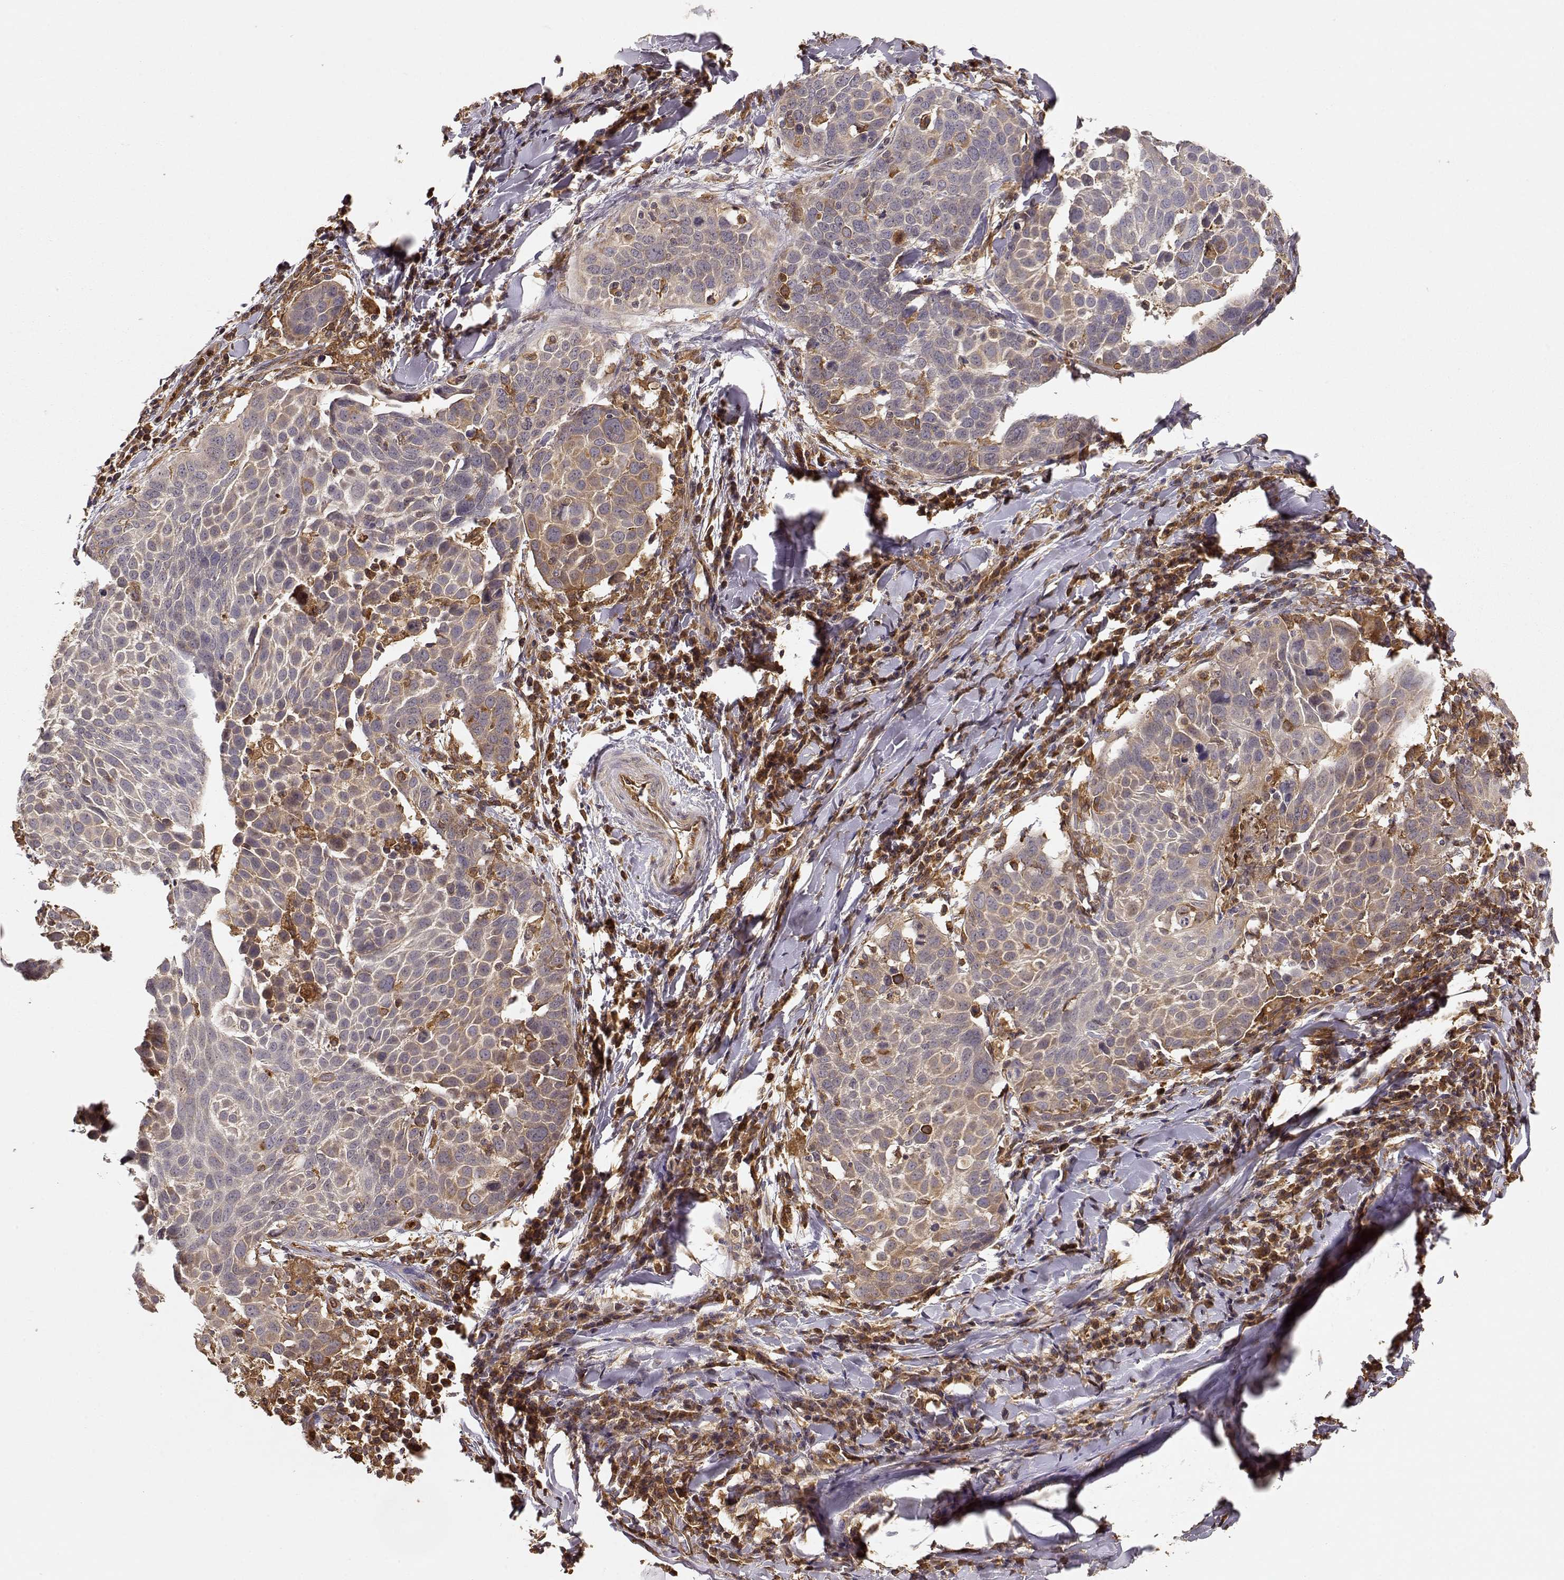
{"staining": {"intensity": "weak", "quantity": ">75%", "location": "cytoplasmic/membranous"}, "tissue": "lung cancer", "cell_type": "Tumor cells", "image_type": "cancer", "snomed": [{"axis": "morphology", "description": "Squamous cell carcinoma, NOS"}, {"axis": "topography", "description": "Lung"}], "caption": "Lung cancer (squamous cell carcinoma) was stained to show a protein in brown. There is low levels of weak cytoplasmic/membranous staining in about >75% of tumor cells.", "gene": "ARHGEF2", "patient": {"sex": "male", "age": 57}}